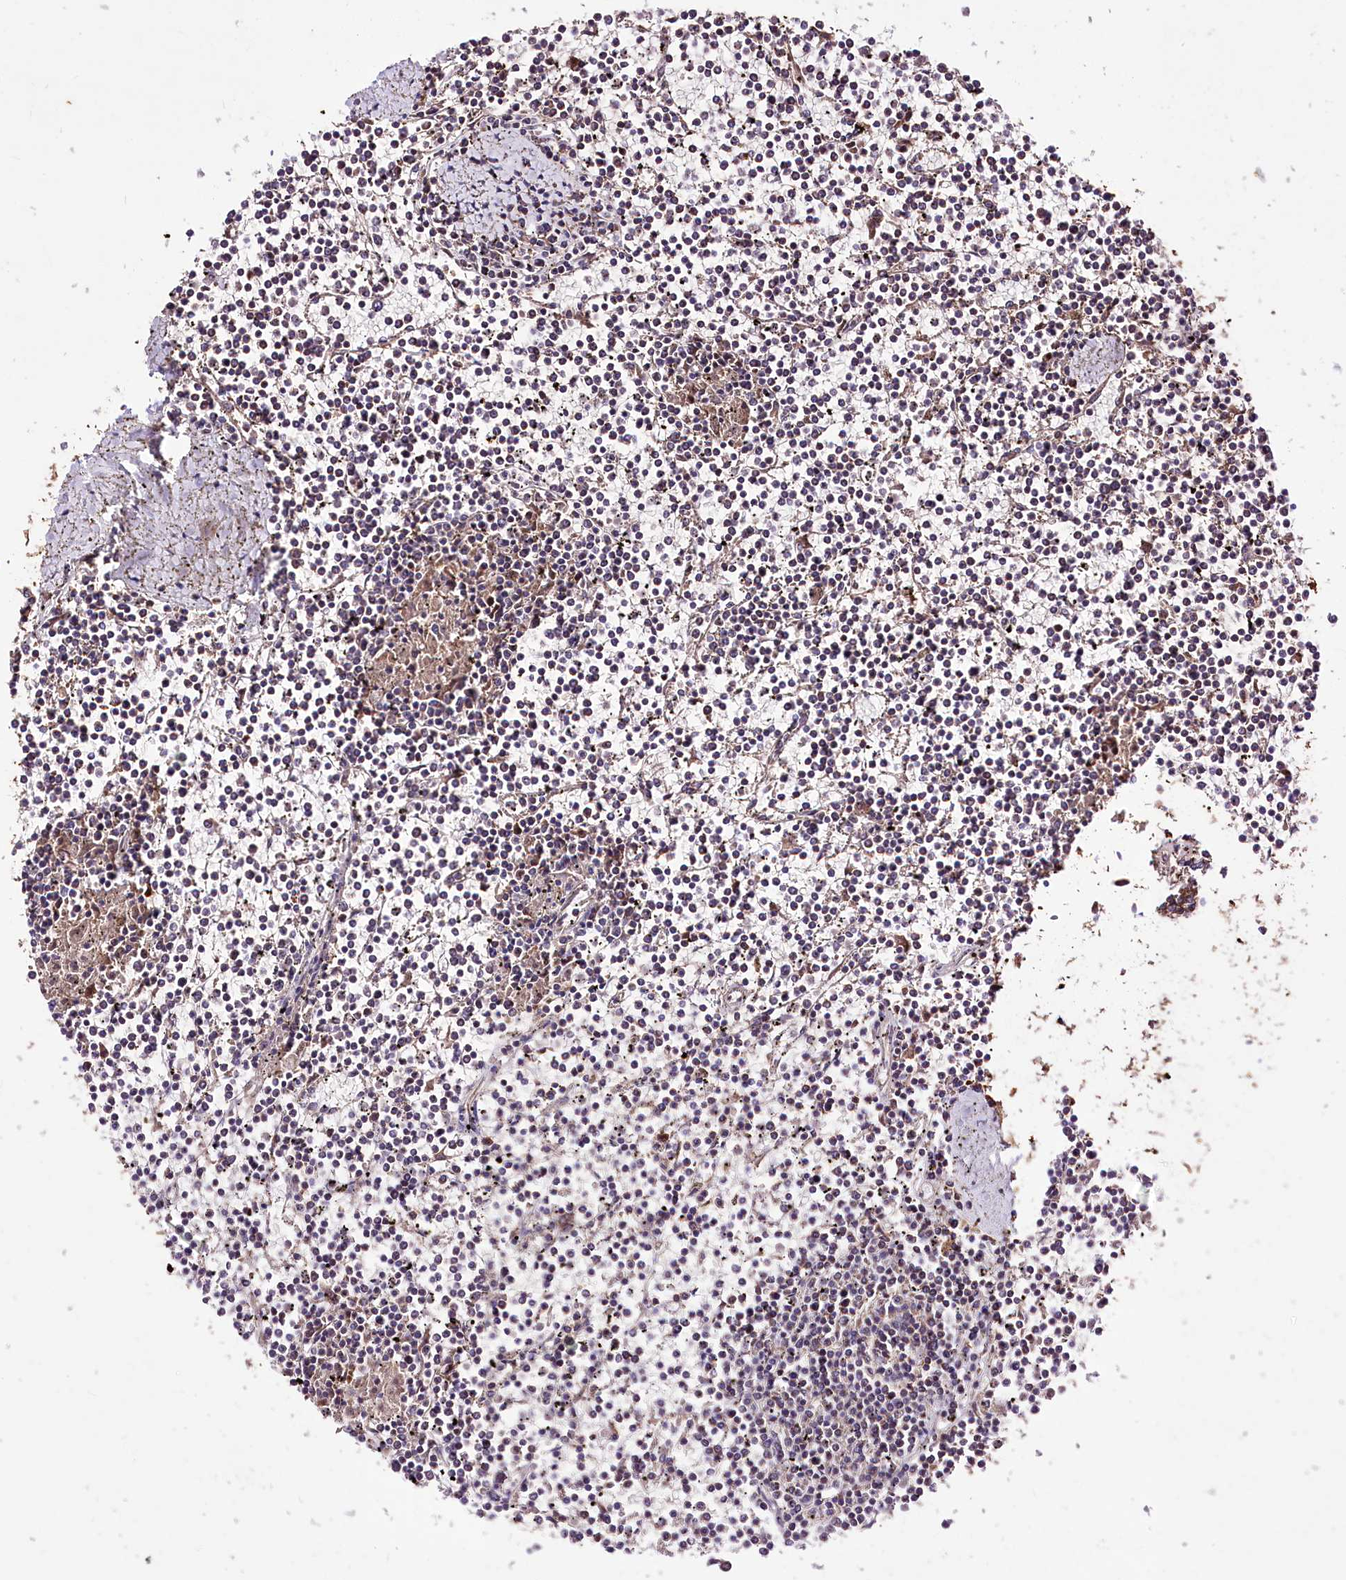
{"staining": {"intensity": "negative", "quantity": "none", "location": "none"}, "tissue": "lymphoma", "cell_type": "Tumor cells", "image_type": "cancer", "snomed": [{"axis": "morphology", "description": "Malignant lymphoma, non-Hodgkin's type, Low grade"}, {"axis": "topography", "description": "Spleen"}], "caption": "Lymphoma was stained to show a protein in brown. There is no significant positivity in tumor cells.", "gene": "WWC1", "patient": {"sex": "female", "age": 19}}